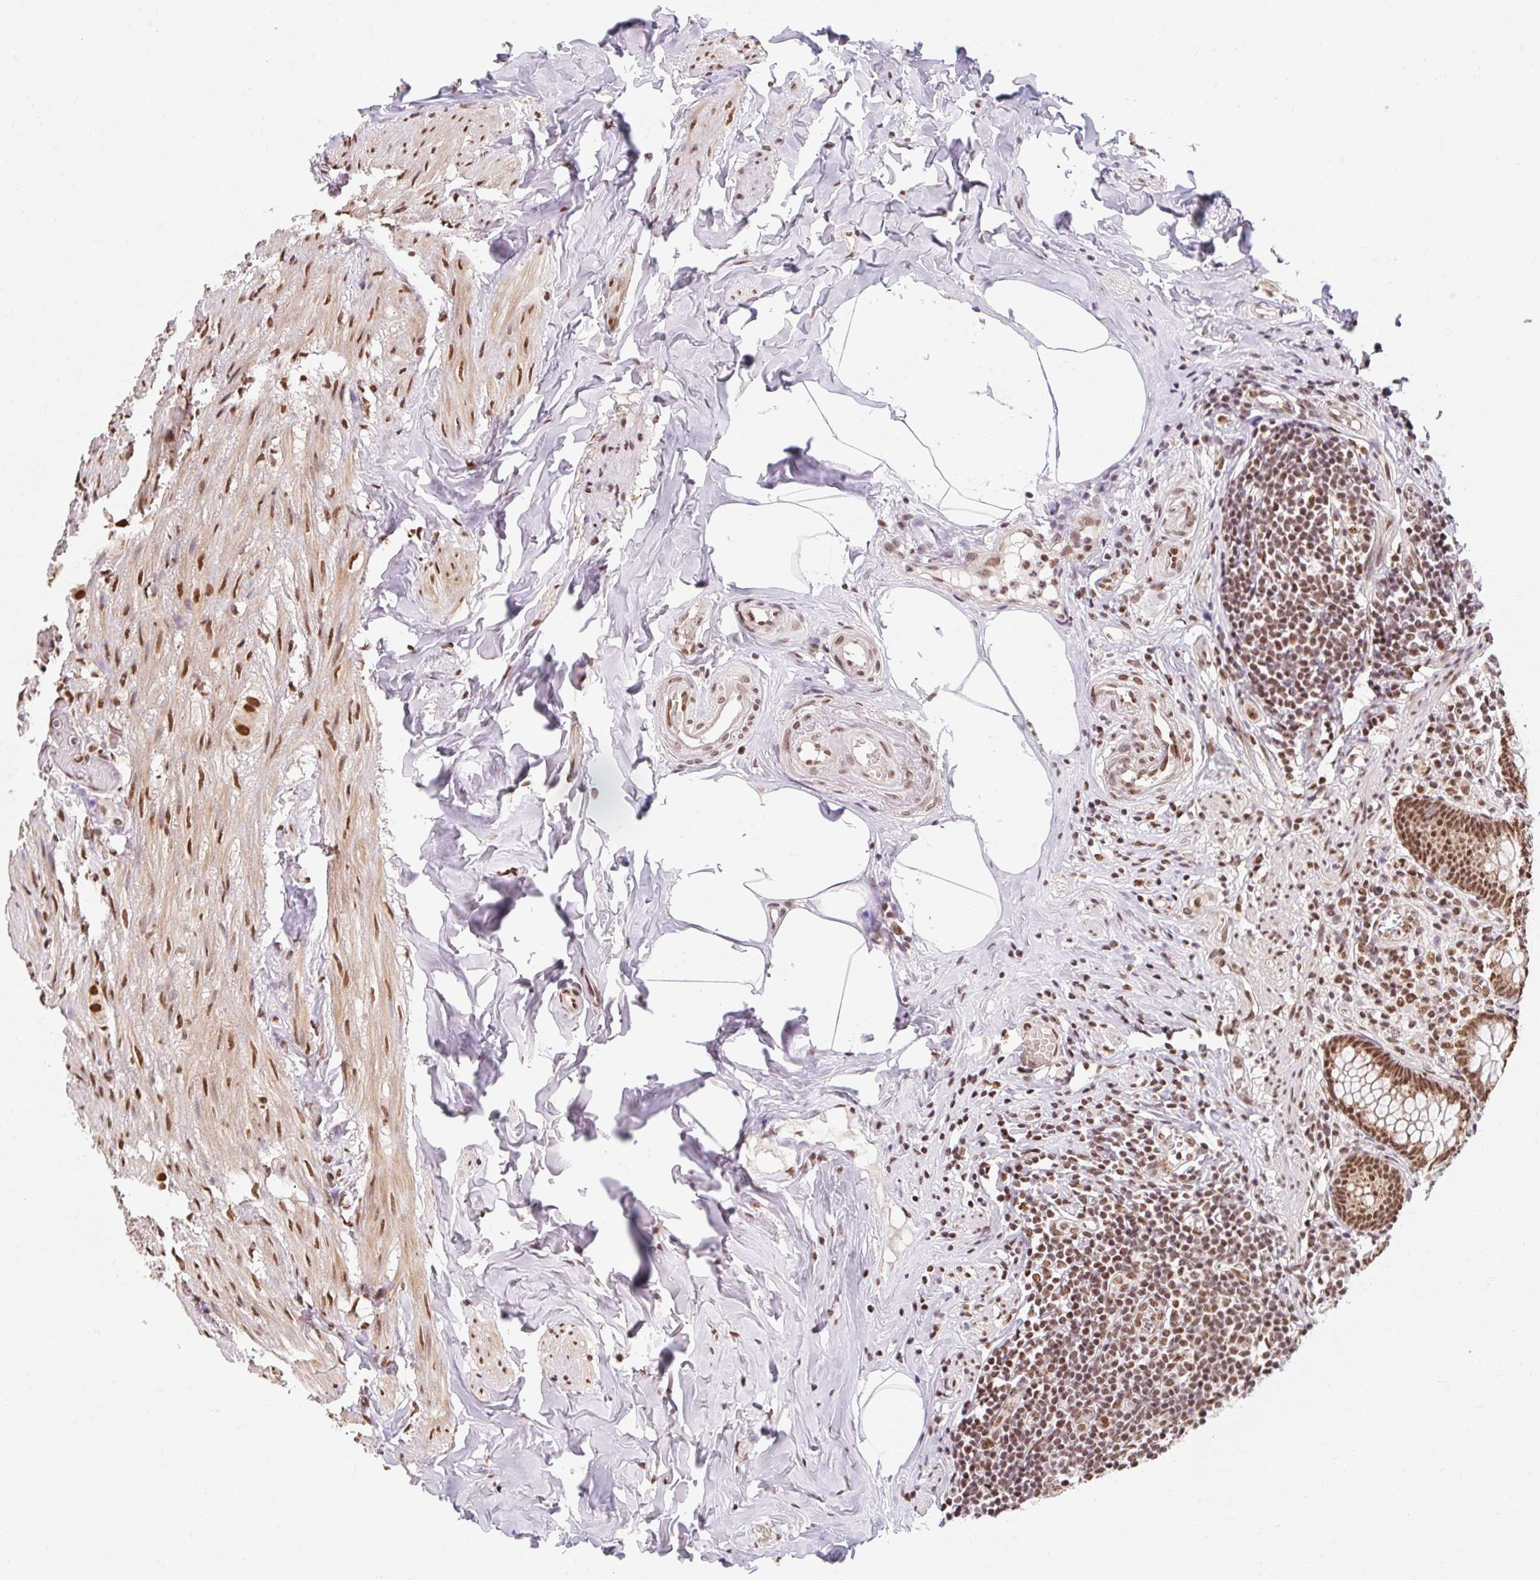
{"staining": {"intensity": "moderate", "quantity": ">75%", "location": "nuclear"}, "tissue": "appendix", "cell_type": "Glandular cells", "image_type": "normal", "snomed": [{"axis": "morphology", "description": "Normal tissue, NOS"}, {"axis": "topography", "description": "Appendix"}], "caption": "A medium amount of moderate nuclear positivity is seen in approximately >75% of glandular cells in benign appendix.", "gene": "BICRA", "patient": {"sex": "male", "age": 55}}